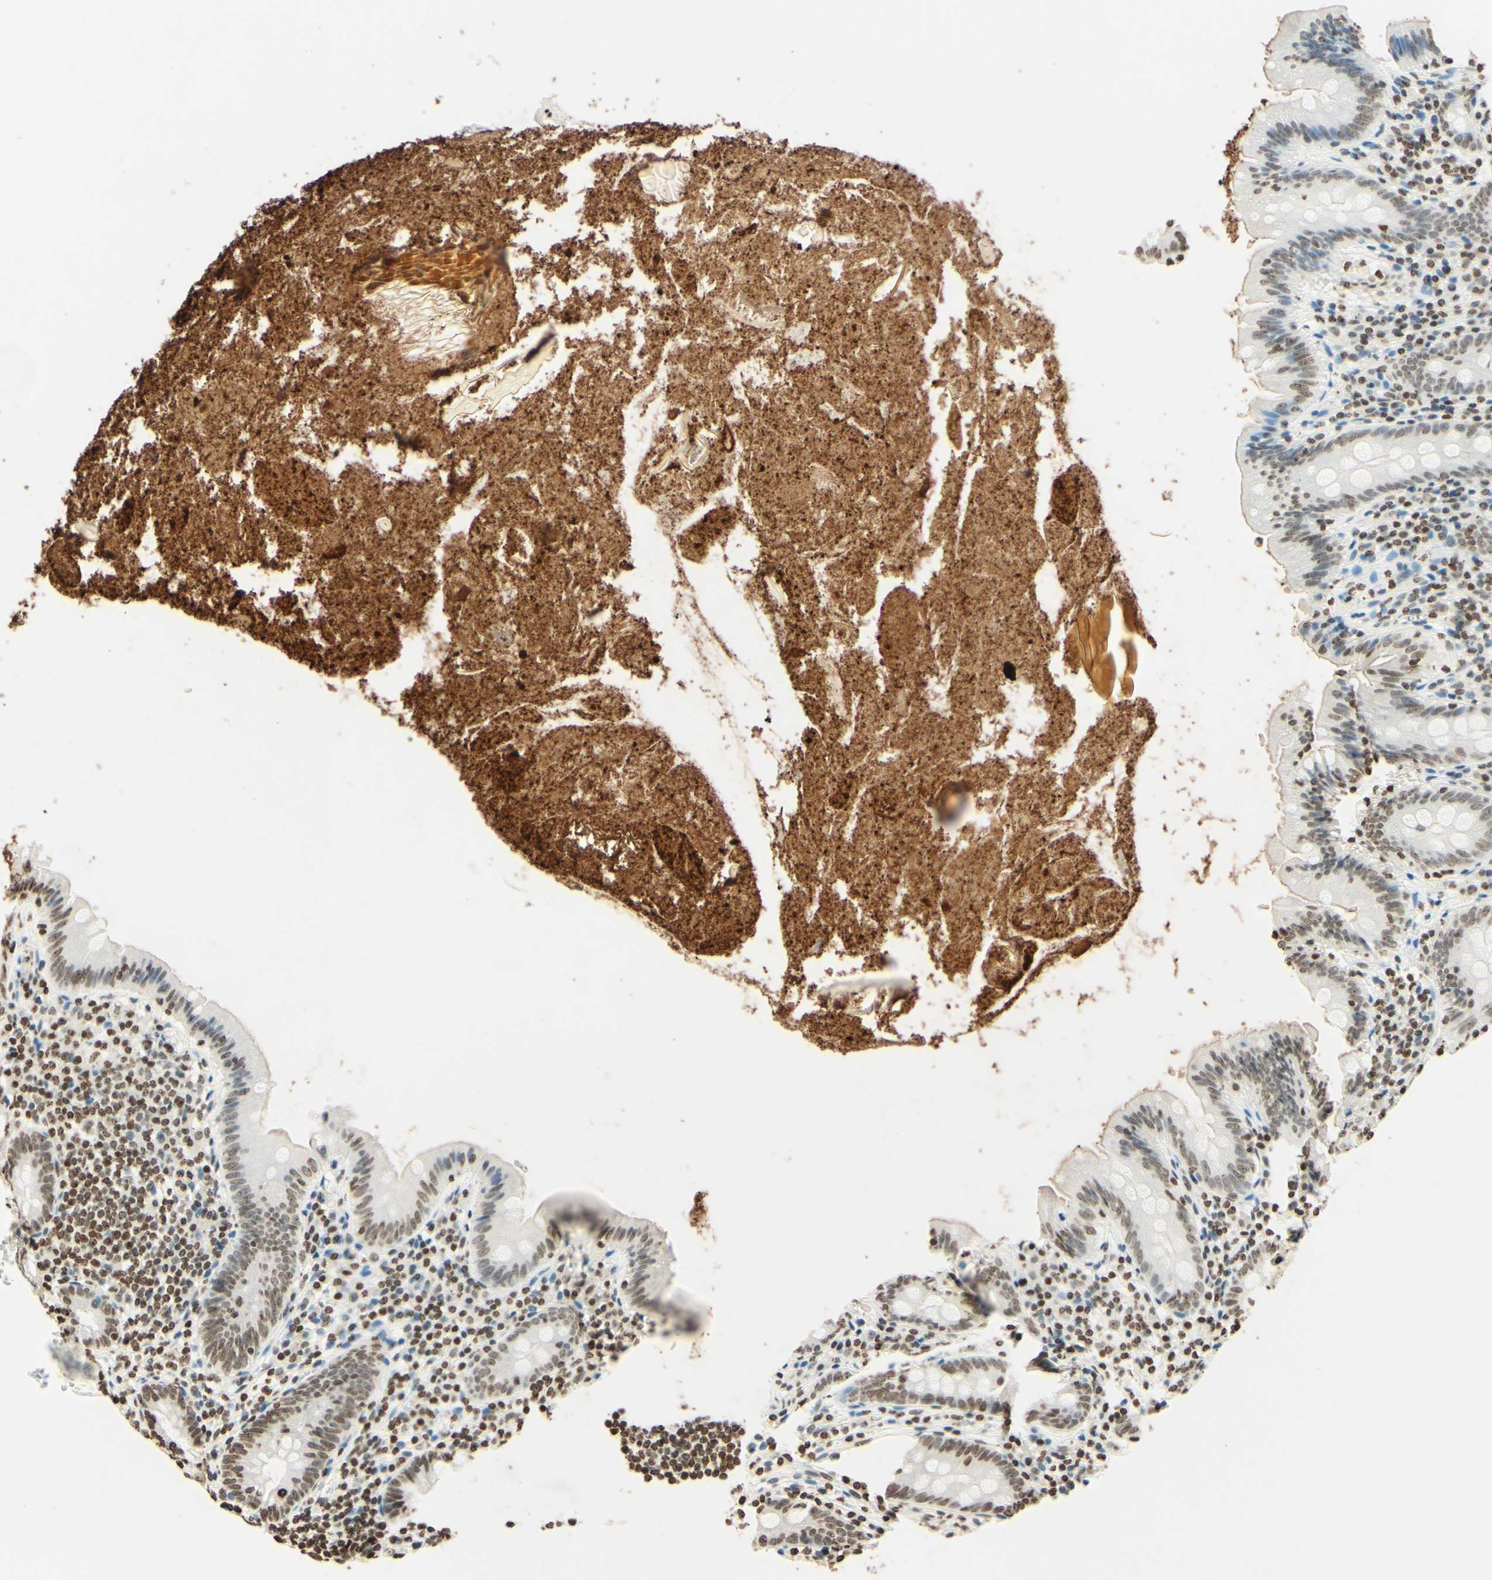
{"staining": {"intensity": "moderate", "quantity": "25%-75%", "location": "nuclear"}, "tissue": "appendix", "cell_type": "Glandular cells", "image_type": "normal", "snomed": [{"axis": "morphology", "description": "Normal tissue, NOS"}, {"axis": "topography", "description": "Appendix"}], "caption": "A photomicrograph of human appendix stained for a protein demonstrates moderate nuclear brown staining in glandular cells.", "gene": "MSH2", "patient": {"sex": "male", "age": 52}}